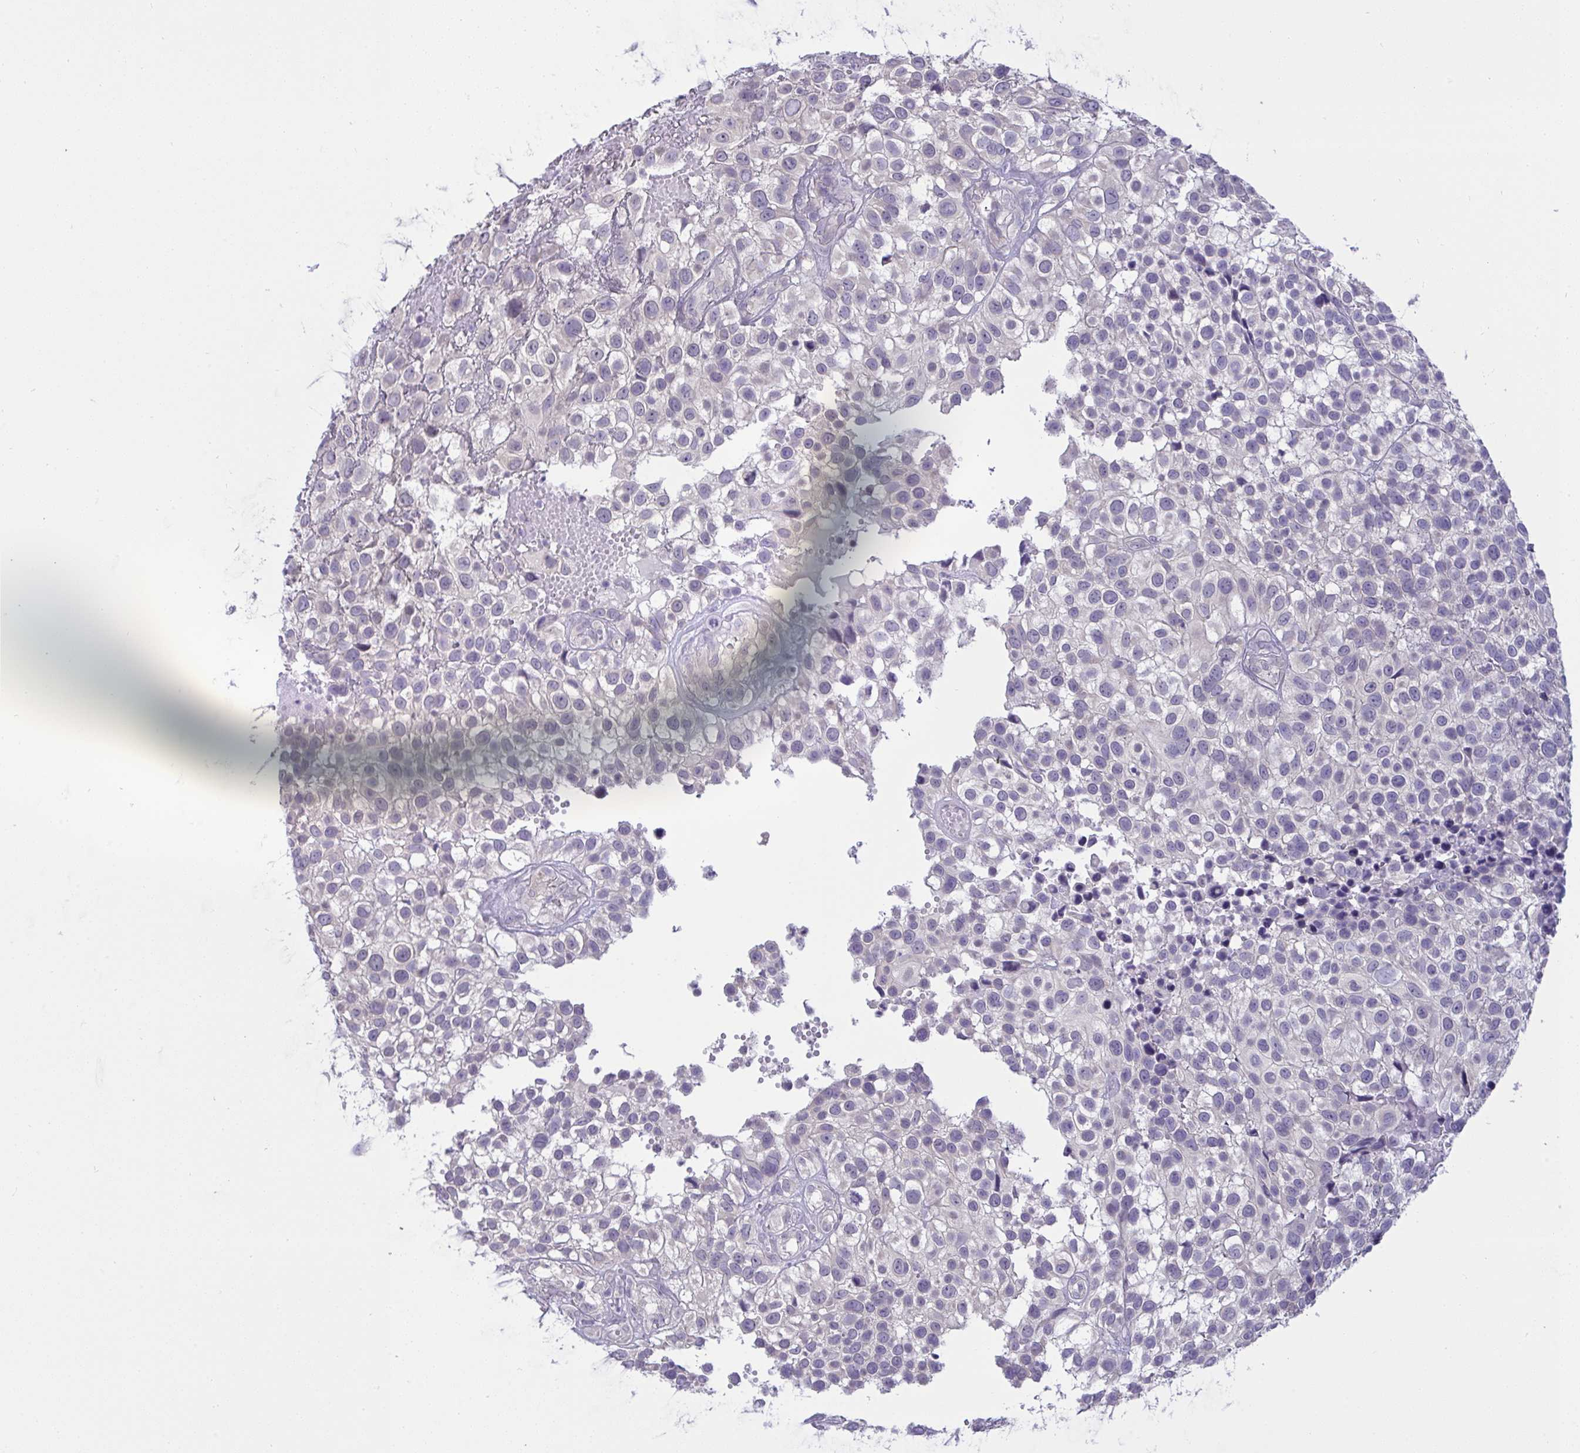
{"staining": {"intensity": "negative", "quantity": "none", "location": "none"}, "tissue": "urothelial cancer", "cell_type": "Tumor cells", "image_type": "cancer", "snomed": [{"axis": "morphology", "description": "Urothelial carcinoma, High grade"}, {"axis": "topography", "description": "Urinary bladder"}], "caption": "Immunohistochemistry (IHC) of human urothelial cancer demonstrates no expression in tumor cells.", "gene": "TMEM41A", "patient": {"sex": "male", "age": 56}}